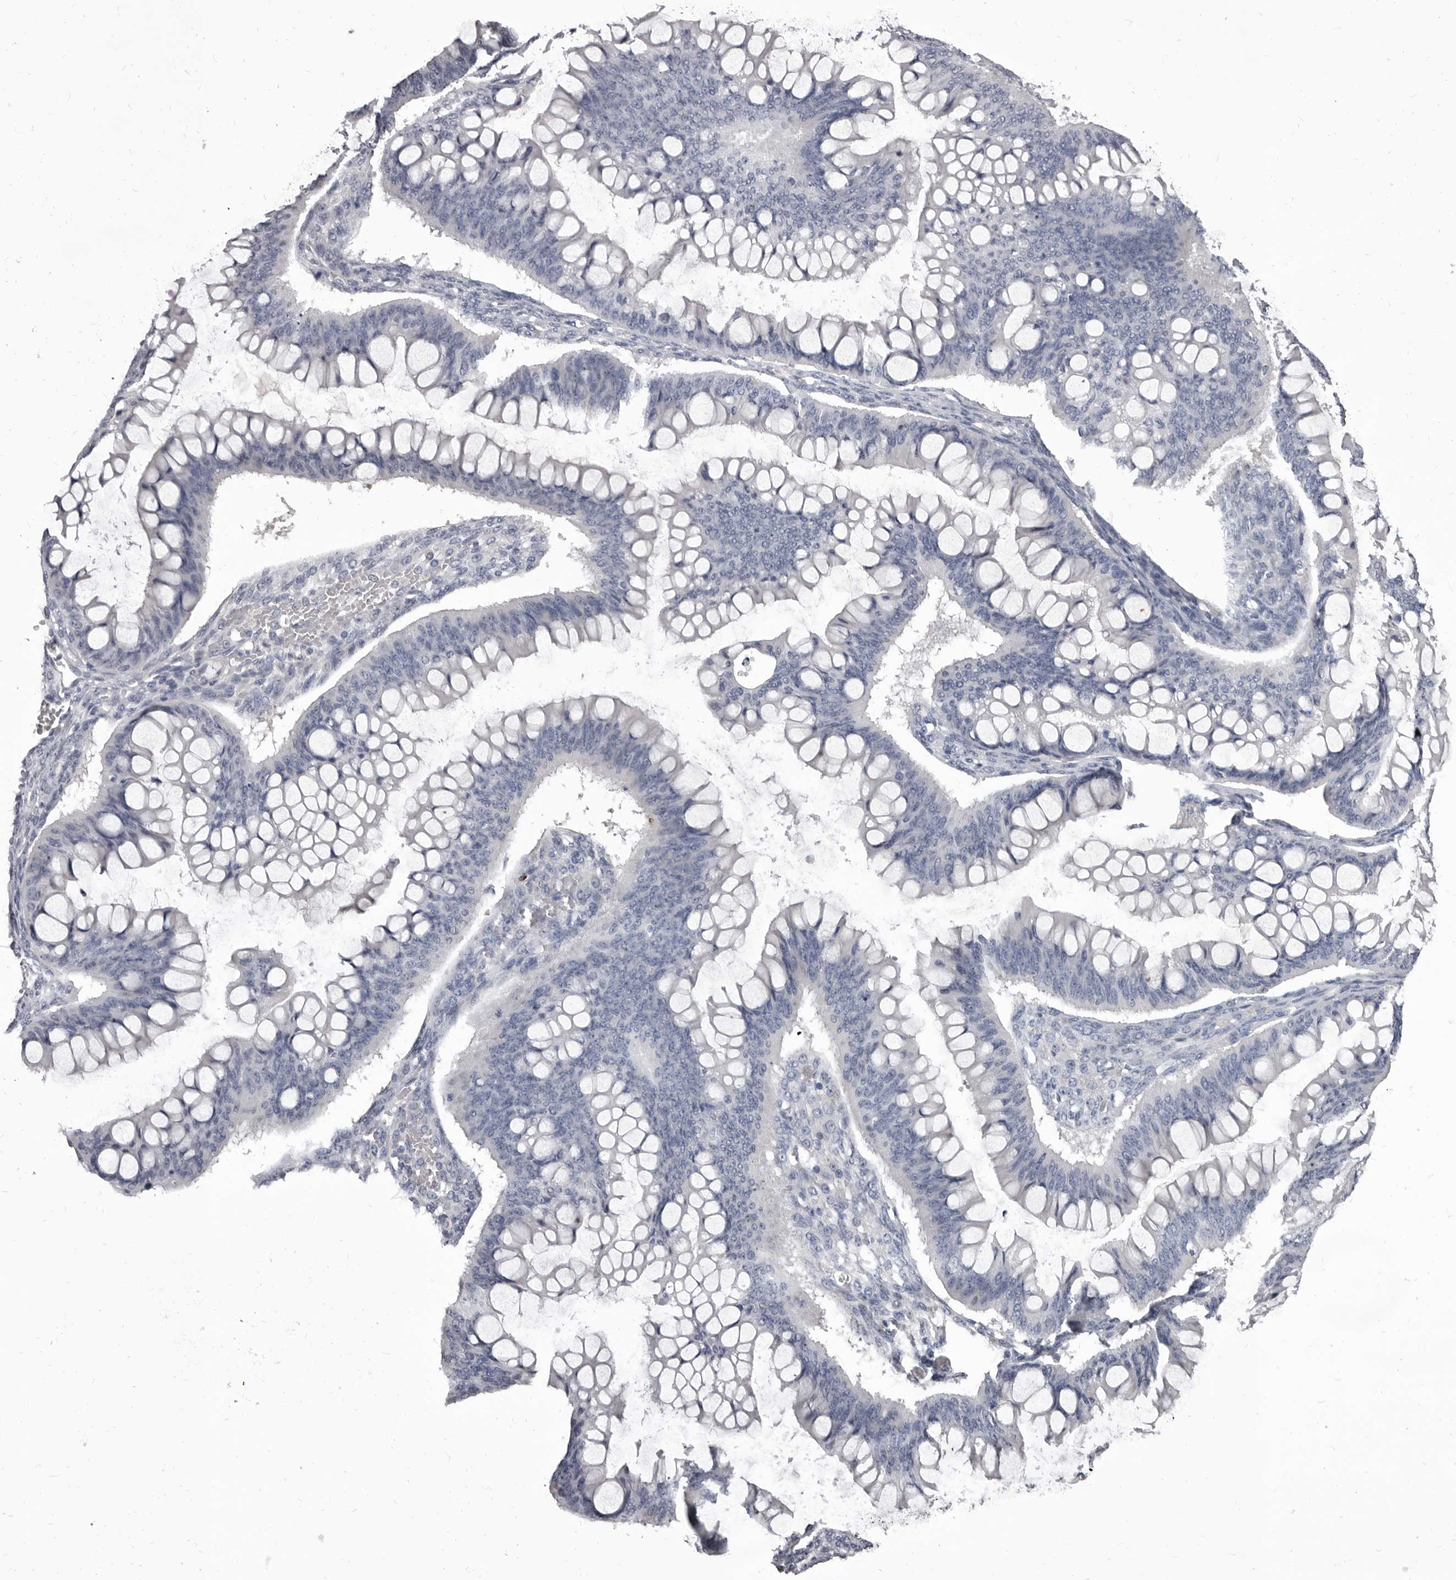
{"staining": {"intensity": "negative", "quantity": "none", "location": "none"}, "tissue": "ovarian cancer", "cell_type": "Tumor cells", "image_type": "cancer", "snomed": [{"axis": "morphology", "description": "Cystadenocarcinoma, mucinous, NOS"}, {"axis": "topography", "description": "Ovary"}], "caption": "Immunohistochemistry histopathology image of neoplastic tissue: ovarian cancer stained with DAB (3,3'-diaminobenzidine) displays no significant protein staining in tumor cells. (DAB immunohistochemistry (IHC), high magnification).", "gene": "GZMH", "patient": {"sex": "female", "age": 73}}